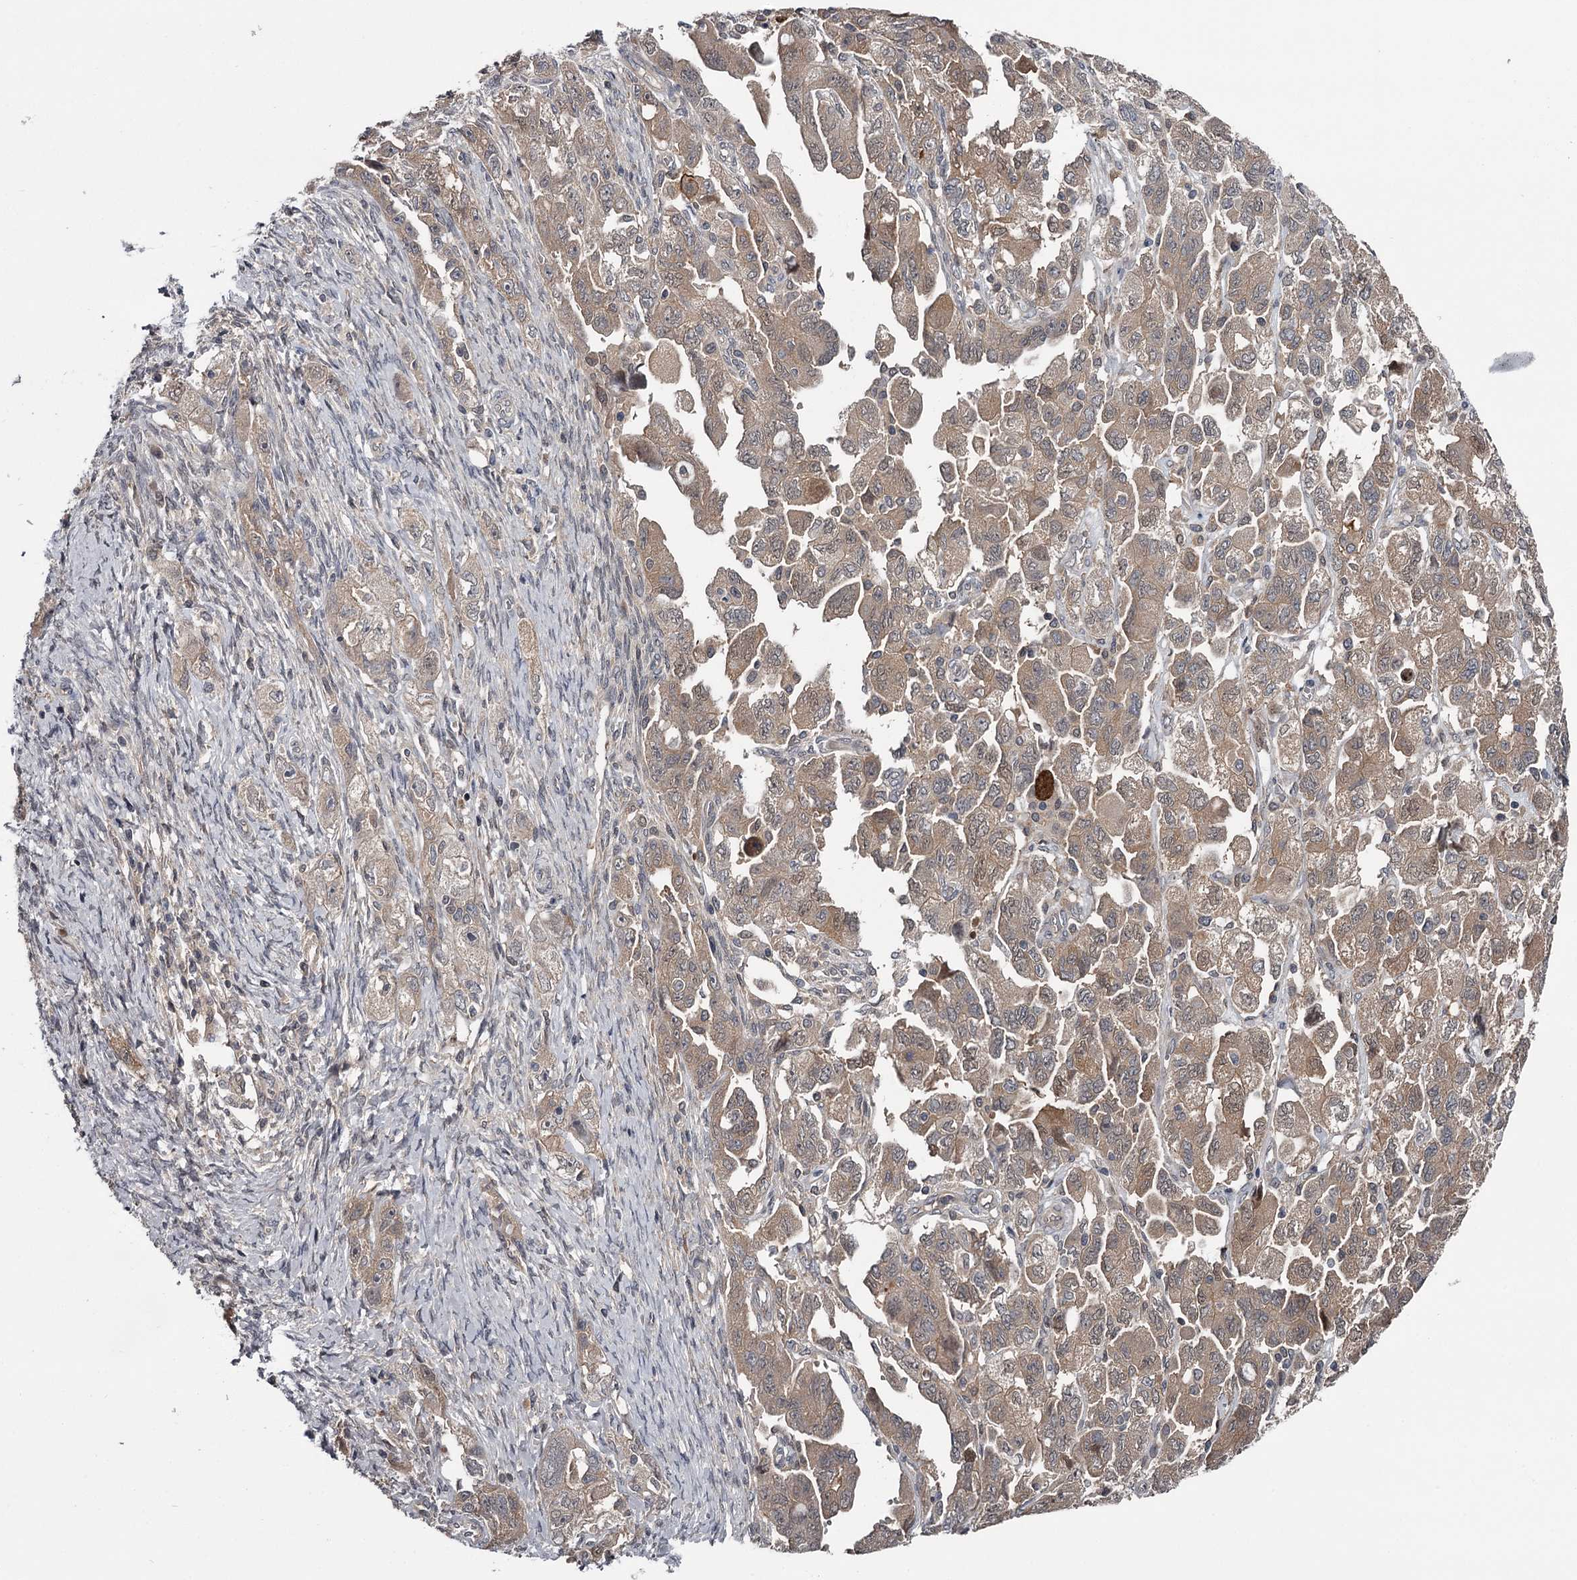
{"staining": {"intensity": "weak", "quantity": "25%-75%", "location": "cytoplasmic/membranous"}, "tissue": "ovarian cancer", "cell_type": "Tumor cells", "image_type": "cancer", "snomed": [{"axis": "morphology", "description": "Carcinoma, NOS"}, {"axis": "morphology", "description": "Cystadenocarcinoma, serous, NOS"}, {"axis": "topography", "description": "Ovary"}], "caption": "Human ovarian cancer (carcinoma) stained for a protein (brown) demonstrates weak cytoplasmic/membranous positive expression in about 25%-75% of tumor cells.", "gene": "DAO", "patient": {"sex": "female", "age": 69}}